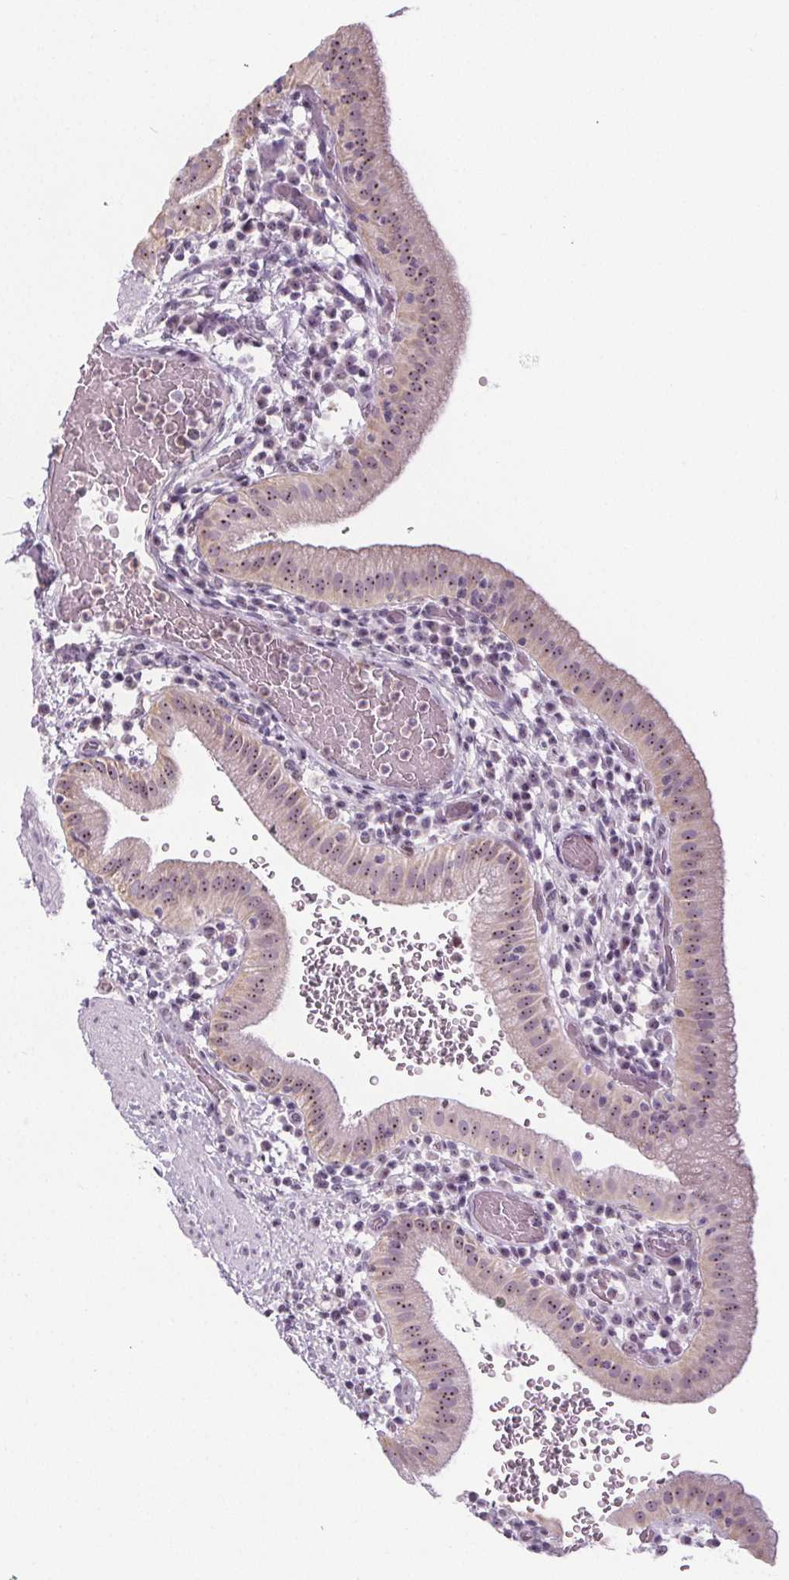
{"staining": {"intensity": "moderate", "quantity": ">75%", "location": "cytoplasmic/membranous,nuclear"}, "tissue": "gallbladder", "cell_type": "Glandular cells", "image_type": "normal", "snomed": [{"axis": "morphology", "description": "Normal tissue, NOS"}, {"axis": "topography", "description": "Gallbladder"}], "caption": "The image shows staining of normal gallbladder, revealing moderate cytoplasmic/membranous,nuclear protein positivity (brown color) within glandular cells.", "gene": "NOLC1", "patient": {"sex": "male", "age": 26}}